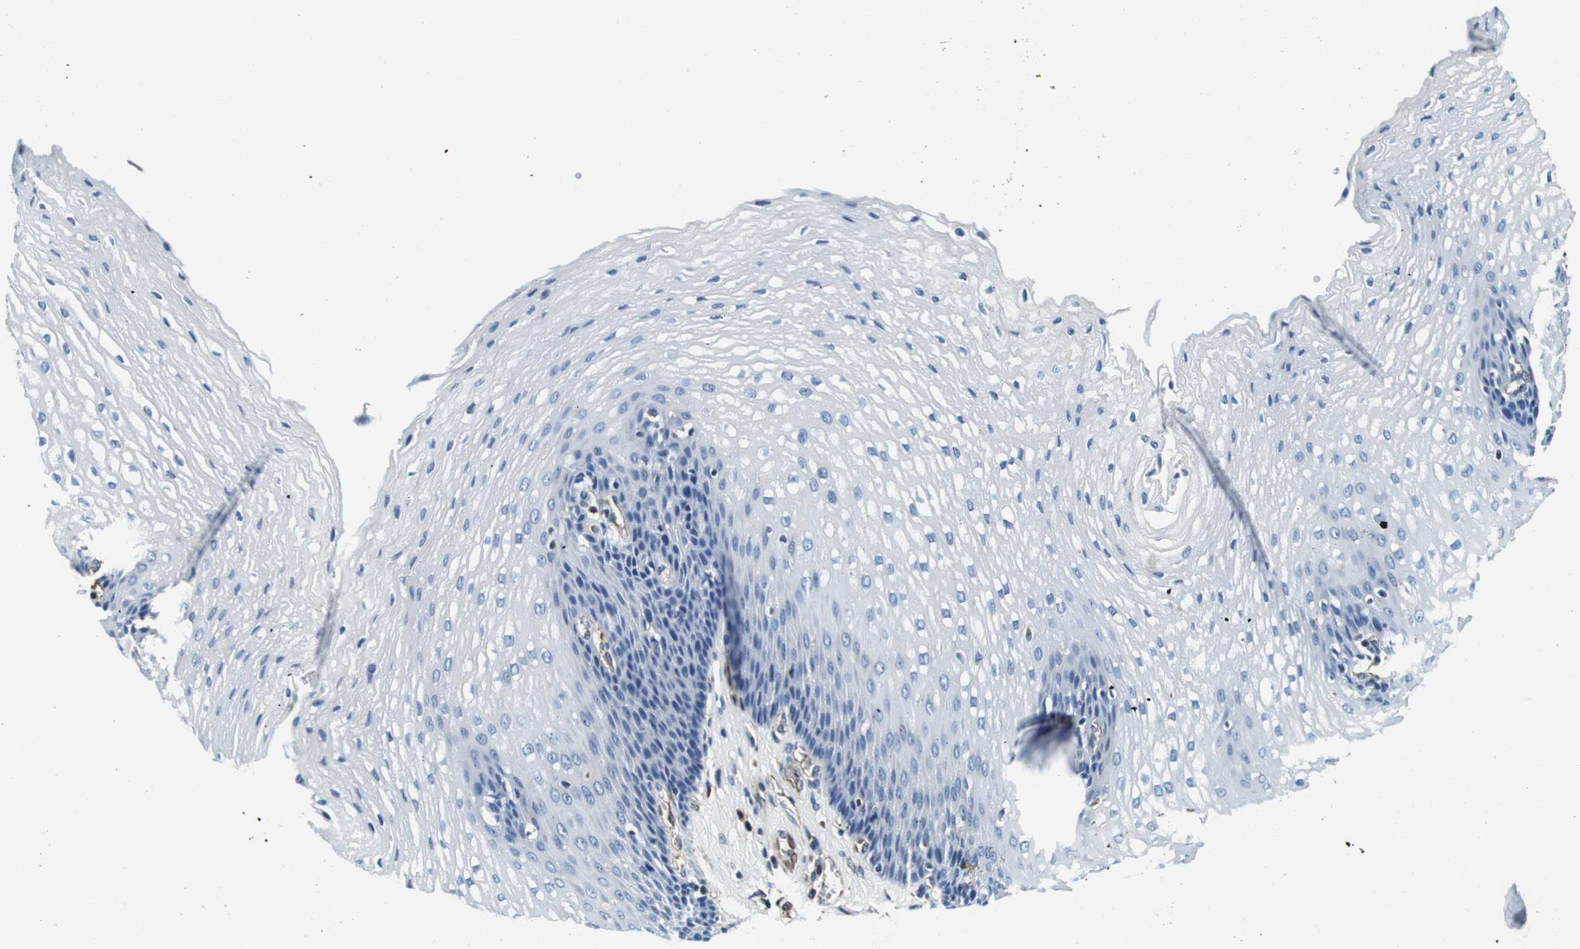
{"staining": {"intensity": "negative", "quantity": "none", "location": "none"}, "tissue": "esophagus", "cell_type": "Squamous epithelial cells", "image_type": "normal", "snomed": [{"axis": "morphology", "description": "Normal tissue, NOS"}, {"axis": "topography", "description": "Esophagus"}], "caption": "Immunohistochemistry (IHC) histopathology image of normal human esophagus stained for a protein (brown), which shows no expression in squamous epithelial cells. The staining is performed using DAB brown chromogen with nuclei counter-stained in using hematoxylin.", "gene": "GJE1", "patient": {"sex": "male", "age": 48}}